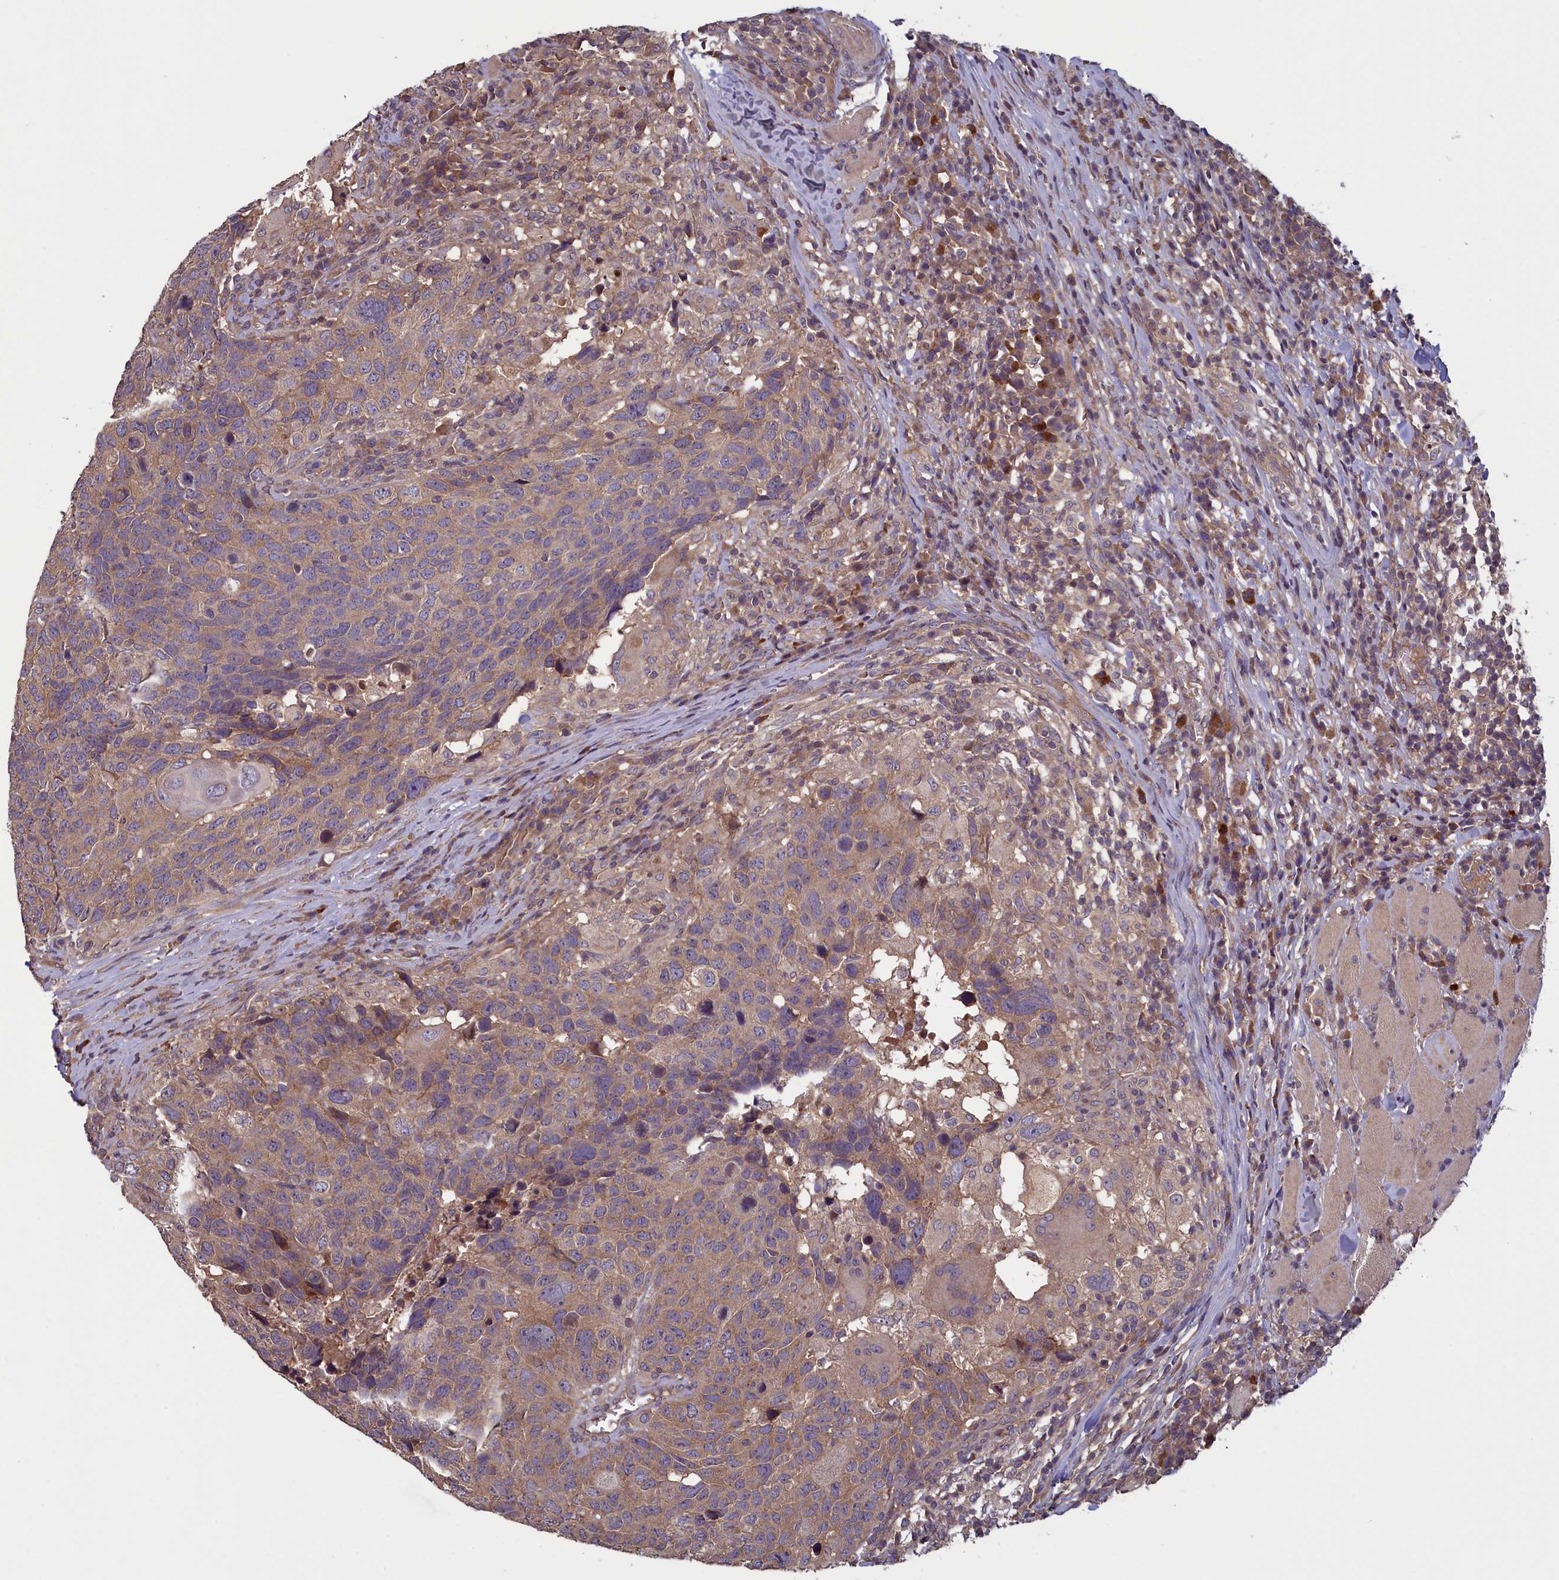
{"staining": {"intensity": "weak", "quantity": ">75%", "location": "cytoplasmic/membranous"}, "tissue": "head and neck cancer", "cell_type": "Tumor cells", "image_type": "cancer", "snomed": [{"axis": "morphology", "description": "Squamous cell carcinoma, NOS"}, {"axis": "topography", "description": "Head-Neck"}], "caption": "Squamous cell carcinoma (head and neck) was stained to show a protein in brown. There is low levels of weak cytoplasmic/membranous positivity in approximately >75% of tumor cells. The protein of interest is stained brown, and the nuclei are stained in blue (DAB IHC with brightfield microscopy, high magnification).", "gene": "NUDT6", "patient": {"sex": "male", "age": 66}}